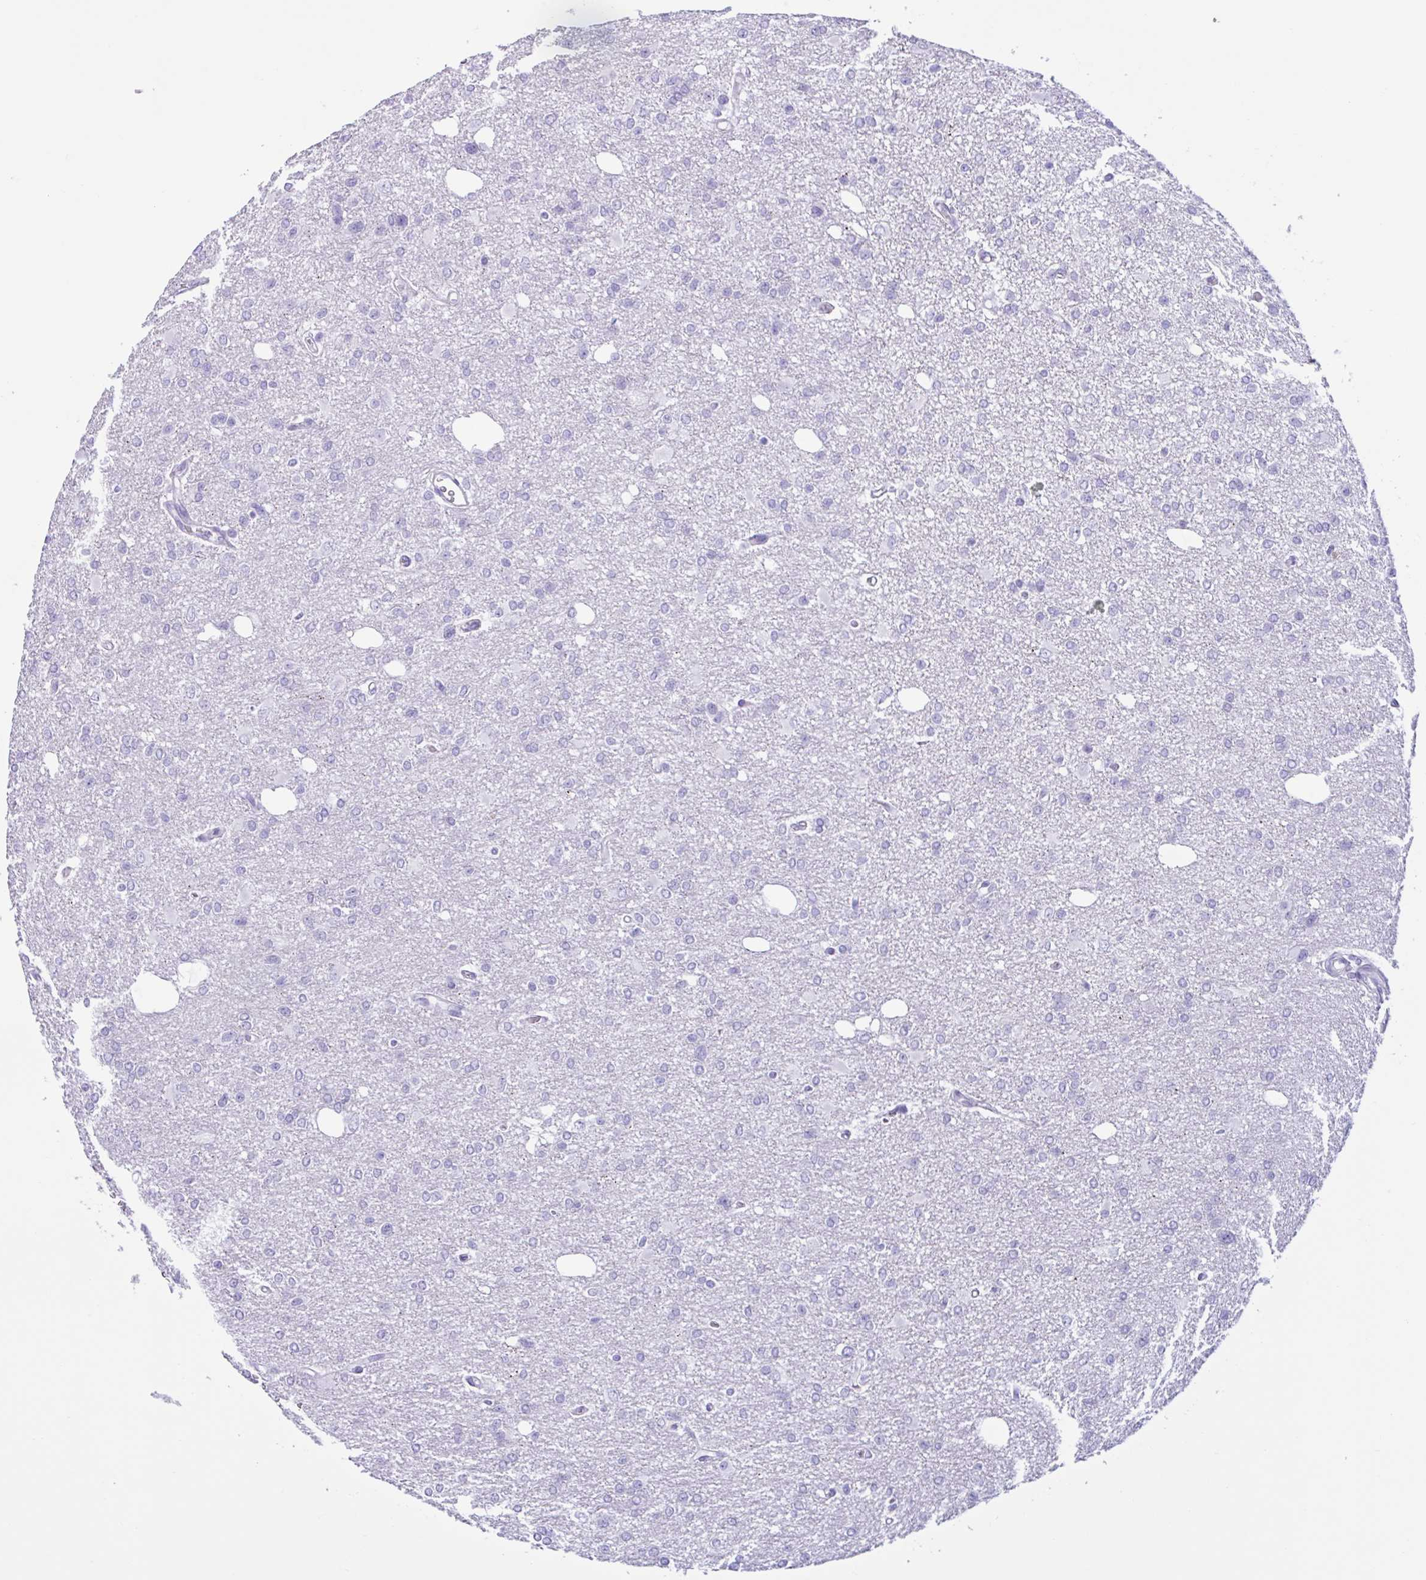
{"staining": {"intensity": "negative", "quantity": "none", "location": "none"}, "tissue": "glioma", "cell_type": "Tumor cells", "image_type": "cancer", "snomed": [{"axis": "morphology", "description": "Glioma, malignant, Low grade"}, {"axis": "topography", "description": "Brain"}], "caption": "Immunohistochemical staining of low-grade glioma (malignant) exhibits no significant staining in tumor cells.", "gene": "MRGPRG", "patient": {"sex": "male", "age": 26}}